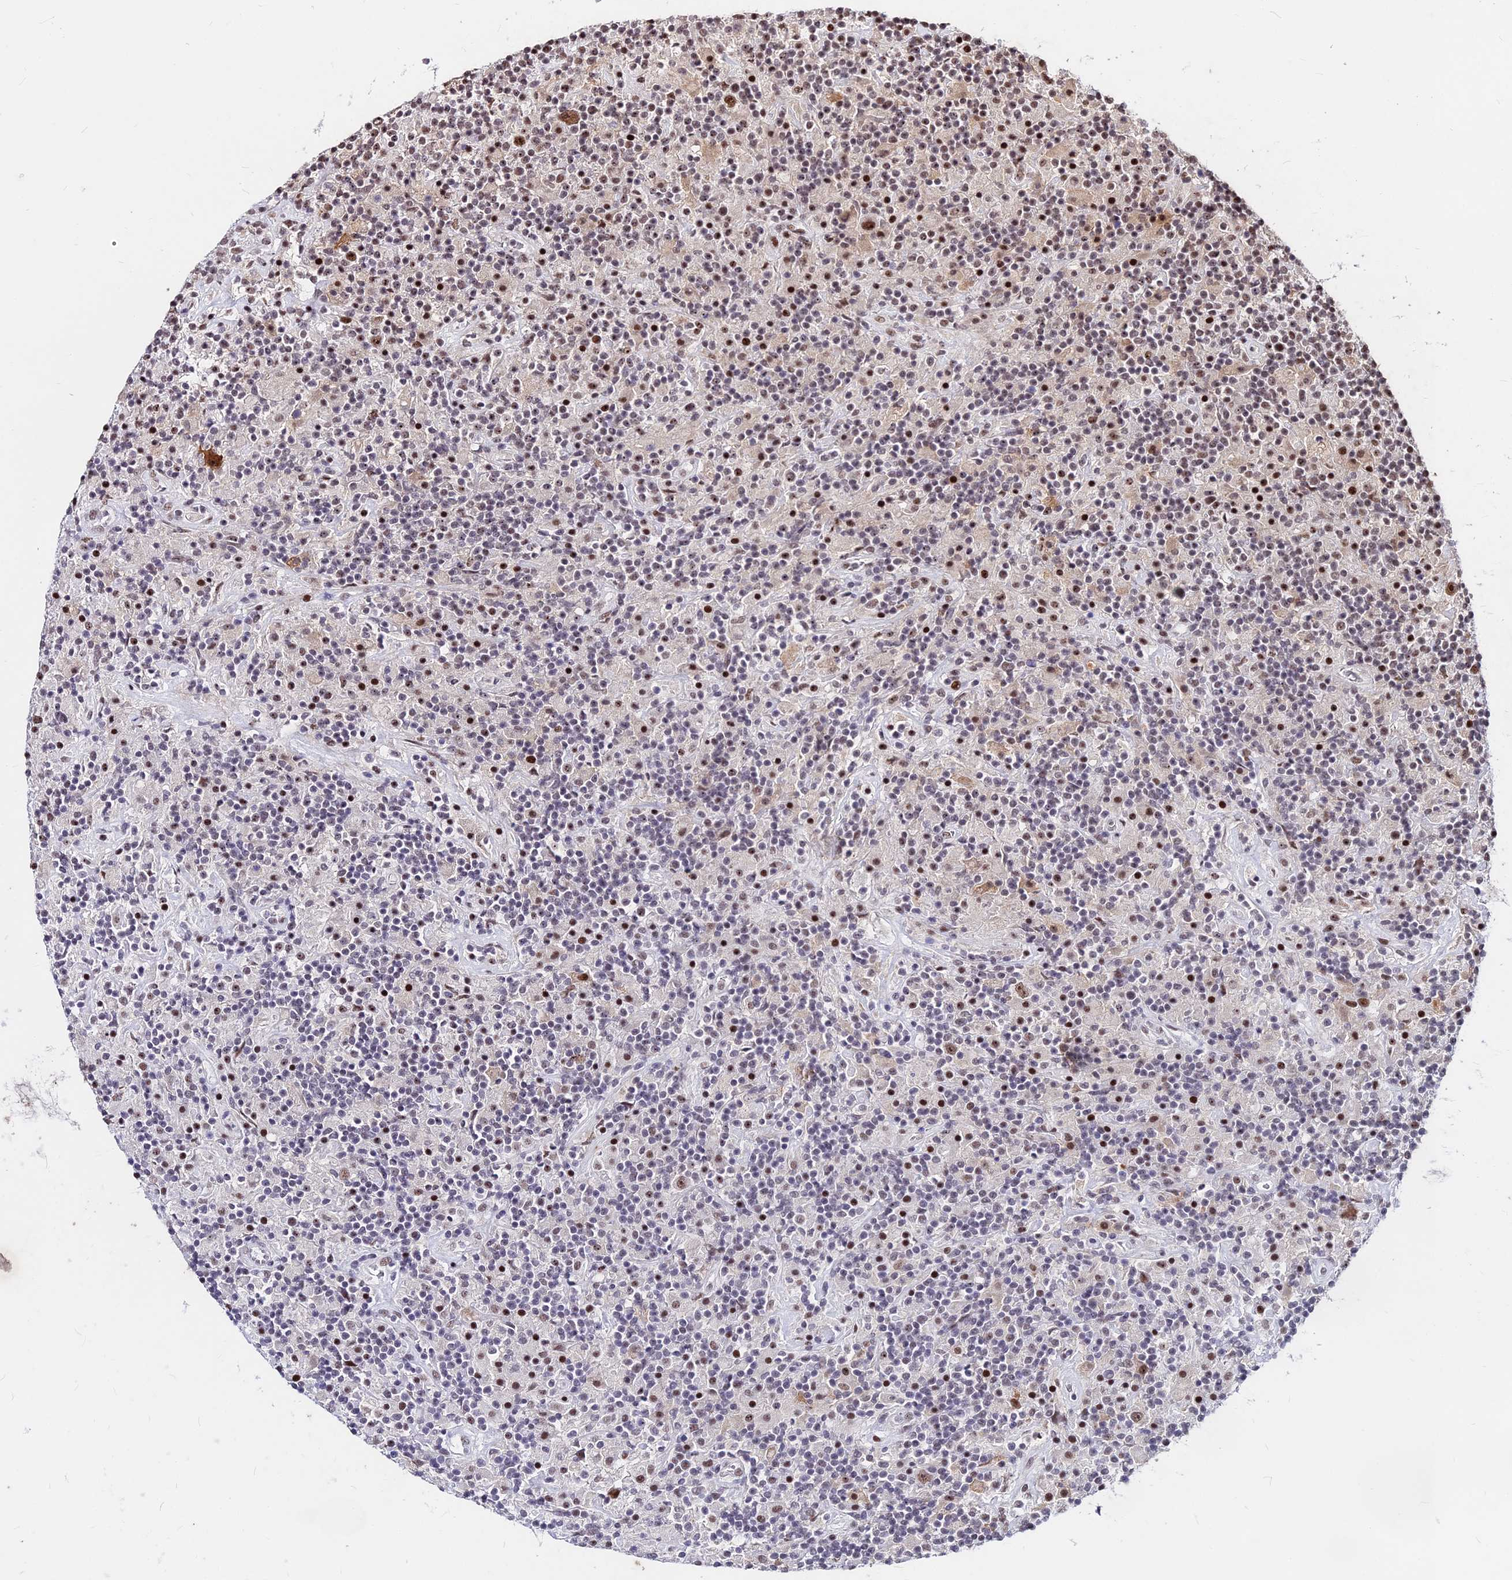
{"staining": {"intensity": "moderate", "quantity": ">75%", "location": "nuclear"}, "tissue": "lymphoma", "cell_type": "Tumor cells", "image_type": "cancer", "snomed": [{"axis": "morphology", "description": "Hodgkin's disease, NOS"}, {"axis": "topography", "description": "Lymph node"}], "caption": "Immunohistochemistry (DAB (3,3'-diaminobenzidine)) staining of human Hodgkin's disease displays moderate nuclear protein expression in about >75% of tumor cells.", "gene": "ZBED4", "patient": {"sex": "male", "age": 70}}